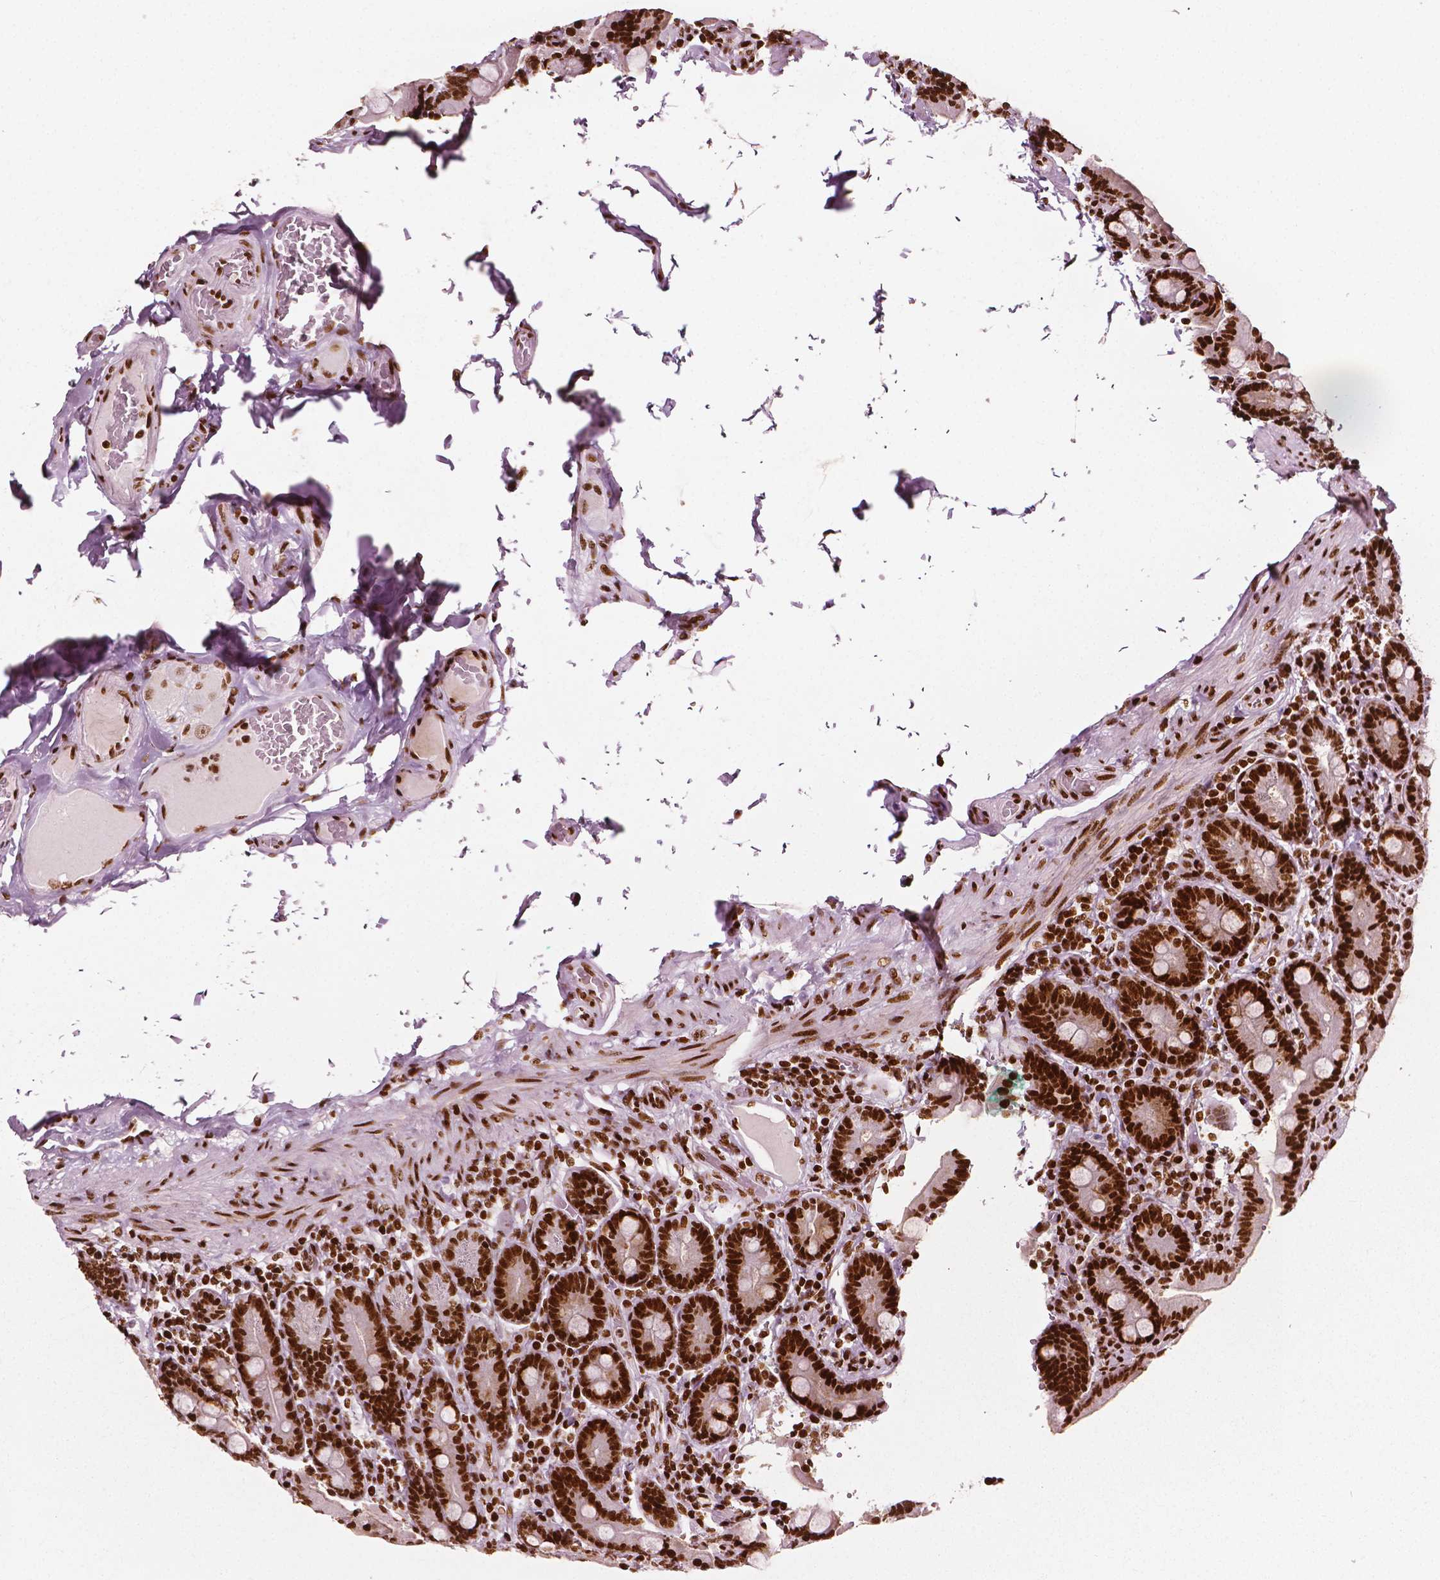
{"staining": {"intensity": "strong", "quantity": ">75%", "location": "nuclear"}, "tissue": "duodenum", "cell_type": "Glandular cells", "image_type": "normal", "snomed": [{"axis": "morphology", "description": "Normal tissue, NOS"}, {"axis": "topography", "description": "Duodenum"}], "caption": "Immunohistochemical staining of normal duodenum displays strong nuclear protein staining in about >75% of glandular cells. (IHC, brightfield microscopy, high magnification).", "gene": "CTCF", "patient": {"sex": "female", "age": 62}}